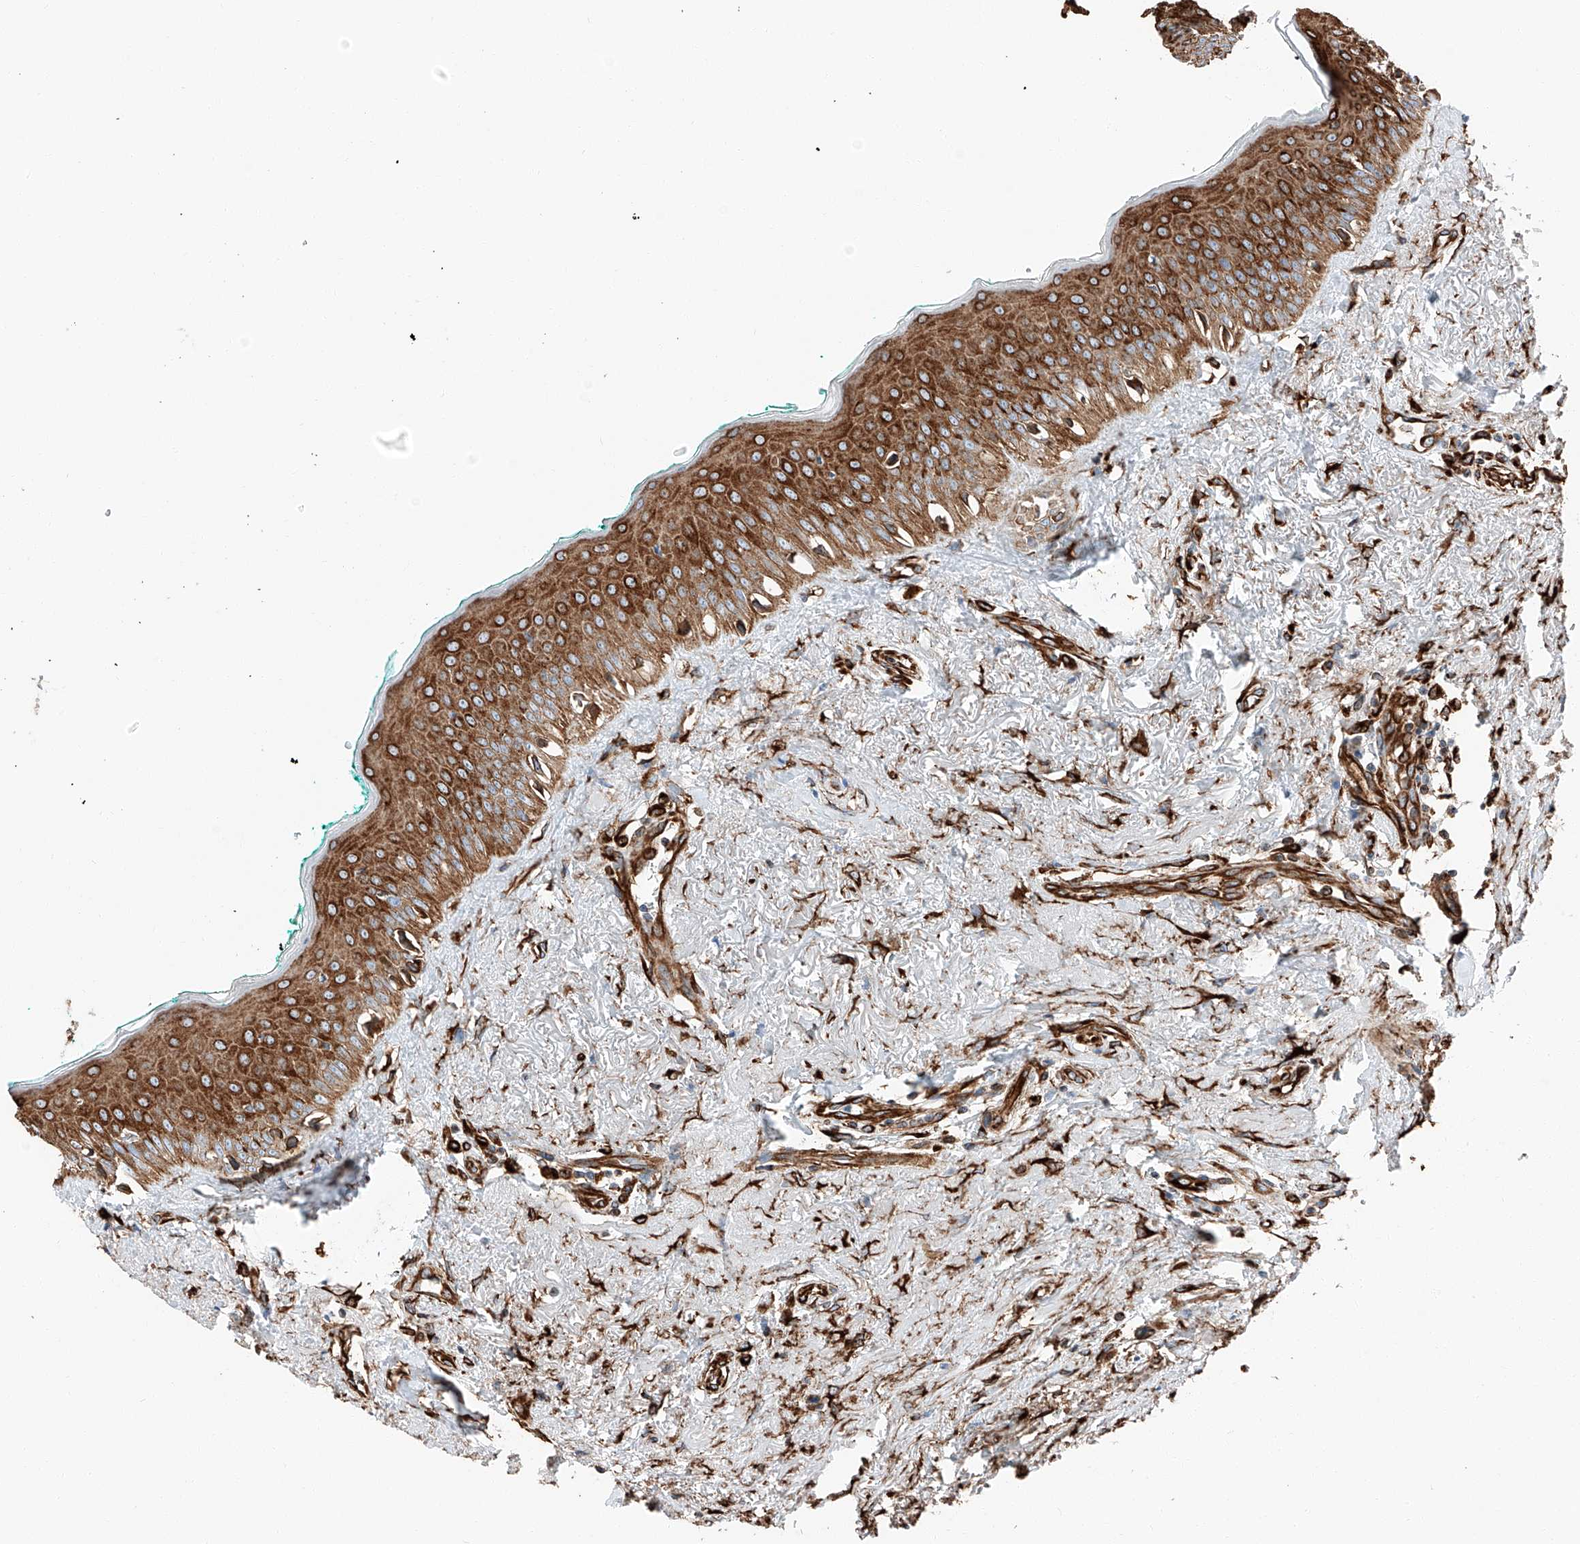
{"staining": {"intensity": "strong", "quantity": ">75%", "location": "cytoplasmic/membranous"}, "tissue": "oral mucosa", "cell_type": "Squamous epithelial cells", "image_type": "normal", "snomed": [{"axis": "morphology", "description": "Normal tissue, NOS"}, {"axis": "topography", "description": "Oral tissue"}], "caption": "The micrograph demonstrates a brown stain indicating the presence of a protein in the cytoplasmic/membranous of squamous epithelial cells in oral mucosa.", "gene": "ZNF804A", "patient": {"sex": "female", "age": 70}}